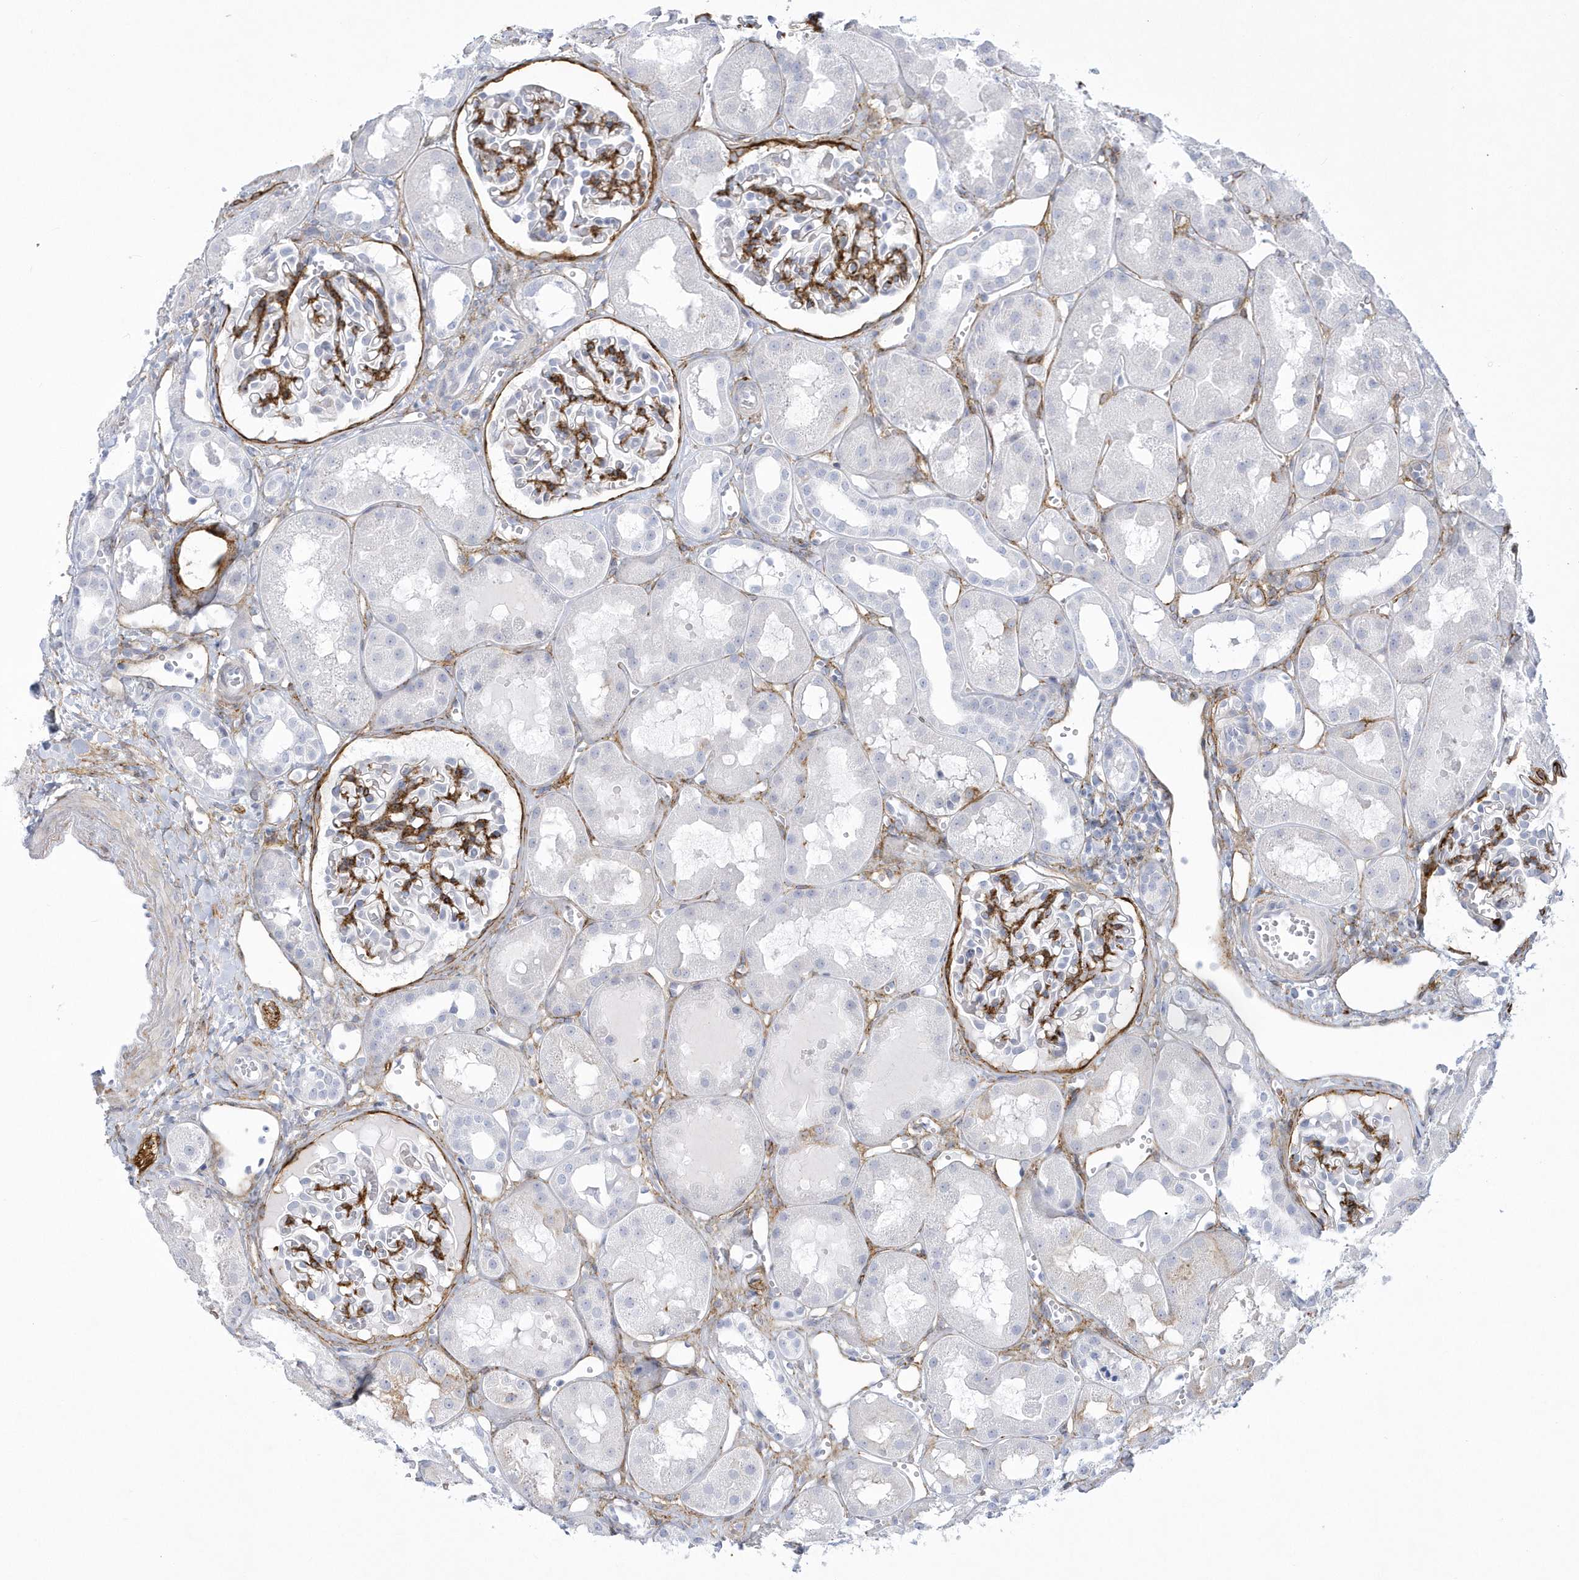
{"staining": {"intensity": "strong", "quantity": "25%-75%", "location": "cytoplasmic/membranous"}, "tissue": "kidney", "cell_type": "Cells in glomeruli", "image_type": "normal", "snomed": [{"axis": "morphology", "description": "Normal tissue, NOS"}, {"axis": "topography", "description": "Kidney"}], "caption": "Immunohistochemical staining of normal human kidney demonstrates high levels of strong cytoplasmic/membranous expression in approximately 25%-75% of cells in glomeruli.", "gene": "WDR27", "patient": {"sex": "male", "age": 16}}